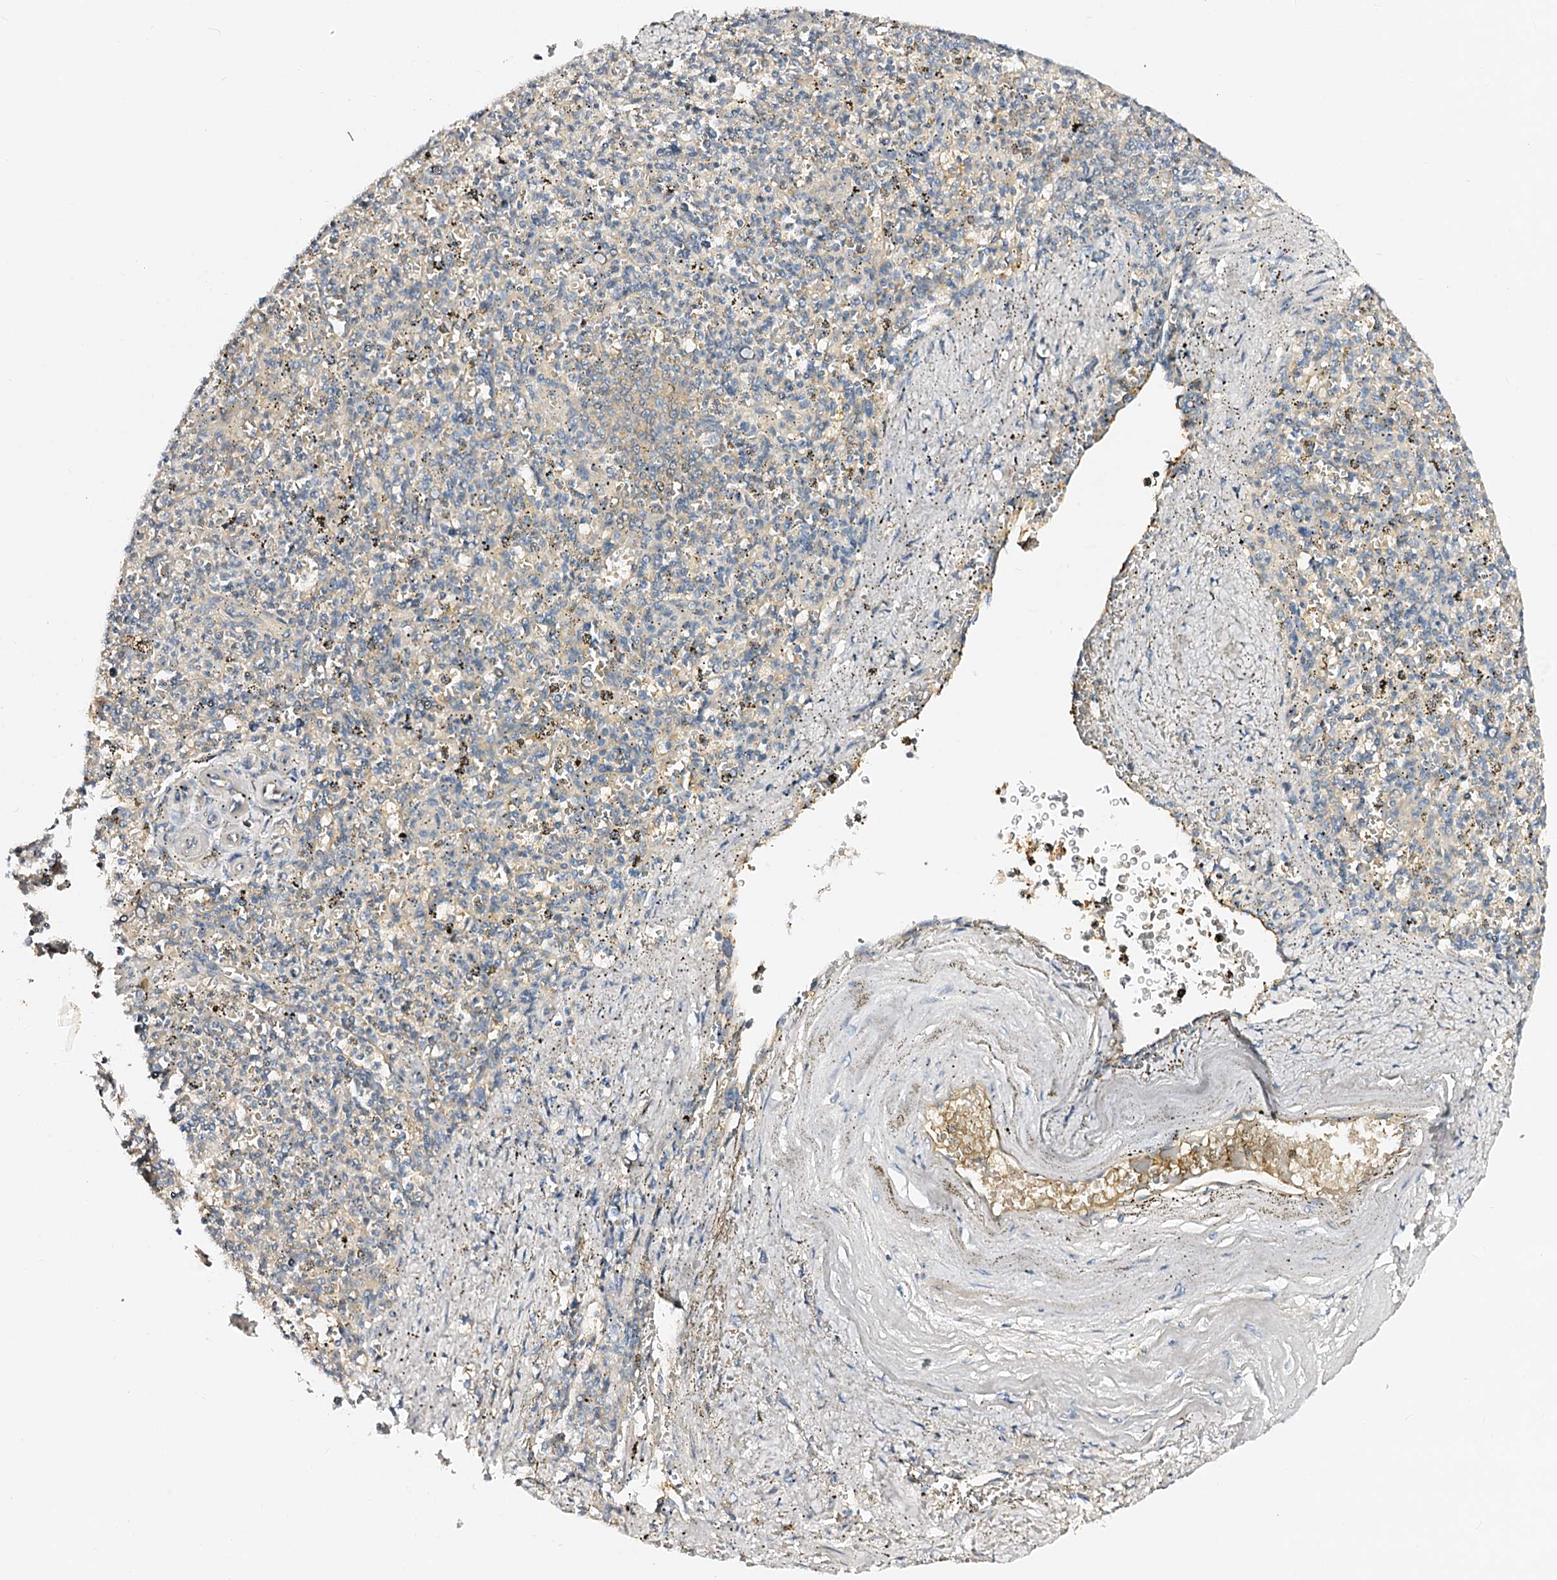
{"staining": {"intensity": "negative", "quantity": "none", "location": "none"}, "tissue": "spleen", "cell_type": "Cells in red pulp", "image_type": "normal", "snomed": [{"axis": "morphology", "description": "Normal tissue, NOS"}, {"axis": "topography", "description": "Spleen"}], "caption": "High magnification brightfield microscopy of normal spleen stained with DAB (3,3'-diaminobenzidine) (brown) and counterstained with hematoxylin (blue): cells in red pulp show no significant positivity. (DAB immunohistochemistry (IHC), high magnification).", "gene": "CSKMT", "patient": {"sex": "male", "age": 72}}